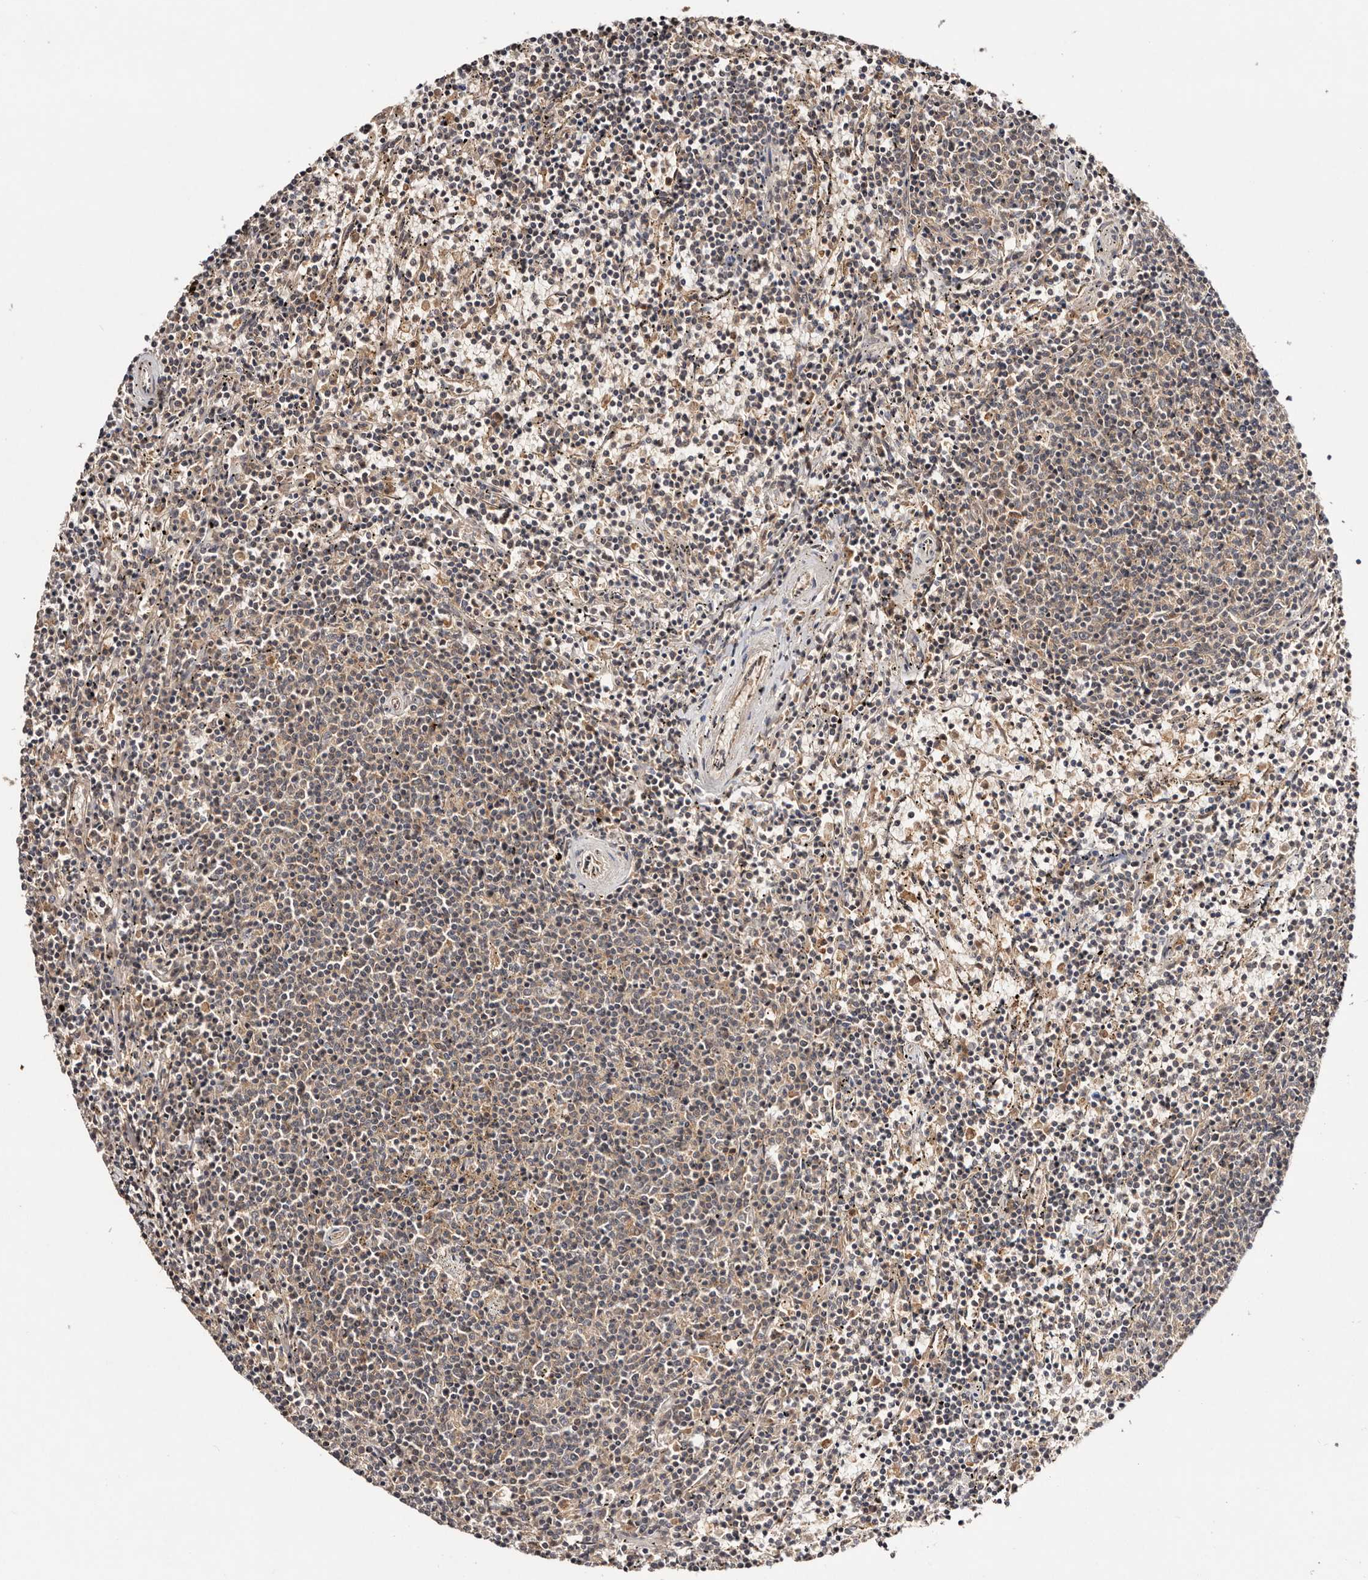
{"staining": {"intensity": "negative", "quantity": "none", "location": "none"}, "tissue": "lymphoma", "cell_type": "Tumor cells", "image_type": "cancer", "snomed": [{"axis": "morphology", "description": "Malignant lymphoma, non-Hodgkin's type, Low grade"}, {"axis": "topography", "description": "Spleen"}], "caption": "This is a image of IHC staining of lymphoma, which shows no staining in tumor cells.", "gene": "PKIB", "patient": {"sex": "female", "age": 50}}